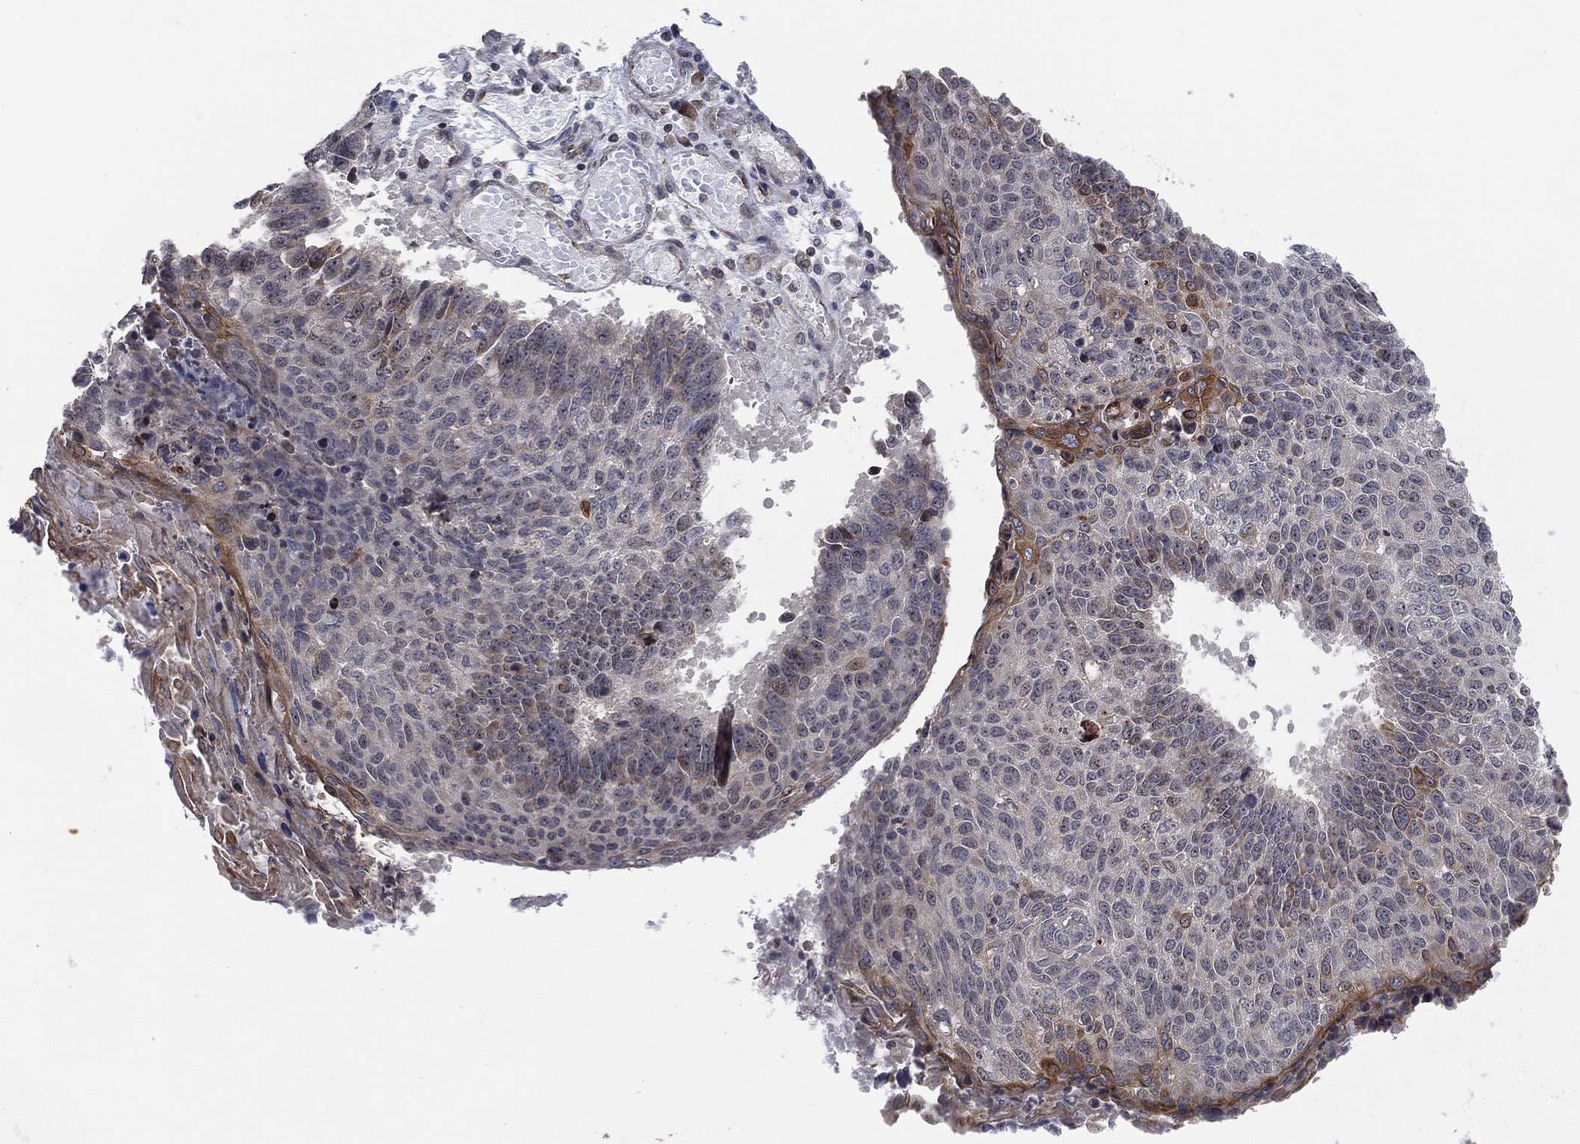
{"staining": {"intensity": "negative", "quantity": "none", "location": "none"}, "tissue": "lung cancer", "cell_type": "Tumor cells", "image_type": "cancer", "snomed": [{"axis": "morphology", "description": "Squamous cell carcinoma, NOS"}, {"axis": "topography", "description": "Lung"}], "caption": "This photomicrograph is of squamous cell carcinoma (lung) stained with IHC to label a protein in brown with the nuclei are counter-stained blue. There is no staining in tumor cells.", "gene": "TMCO1", "patient": {"sex": "male", "age": 73}}